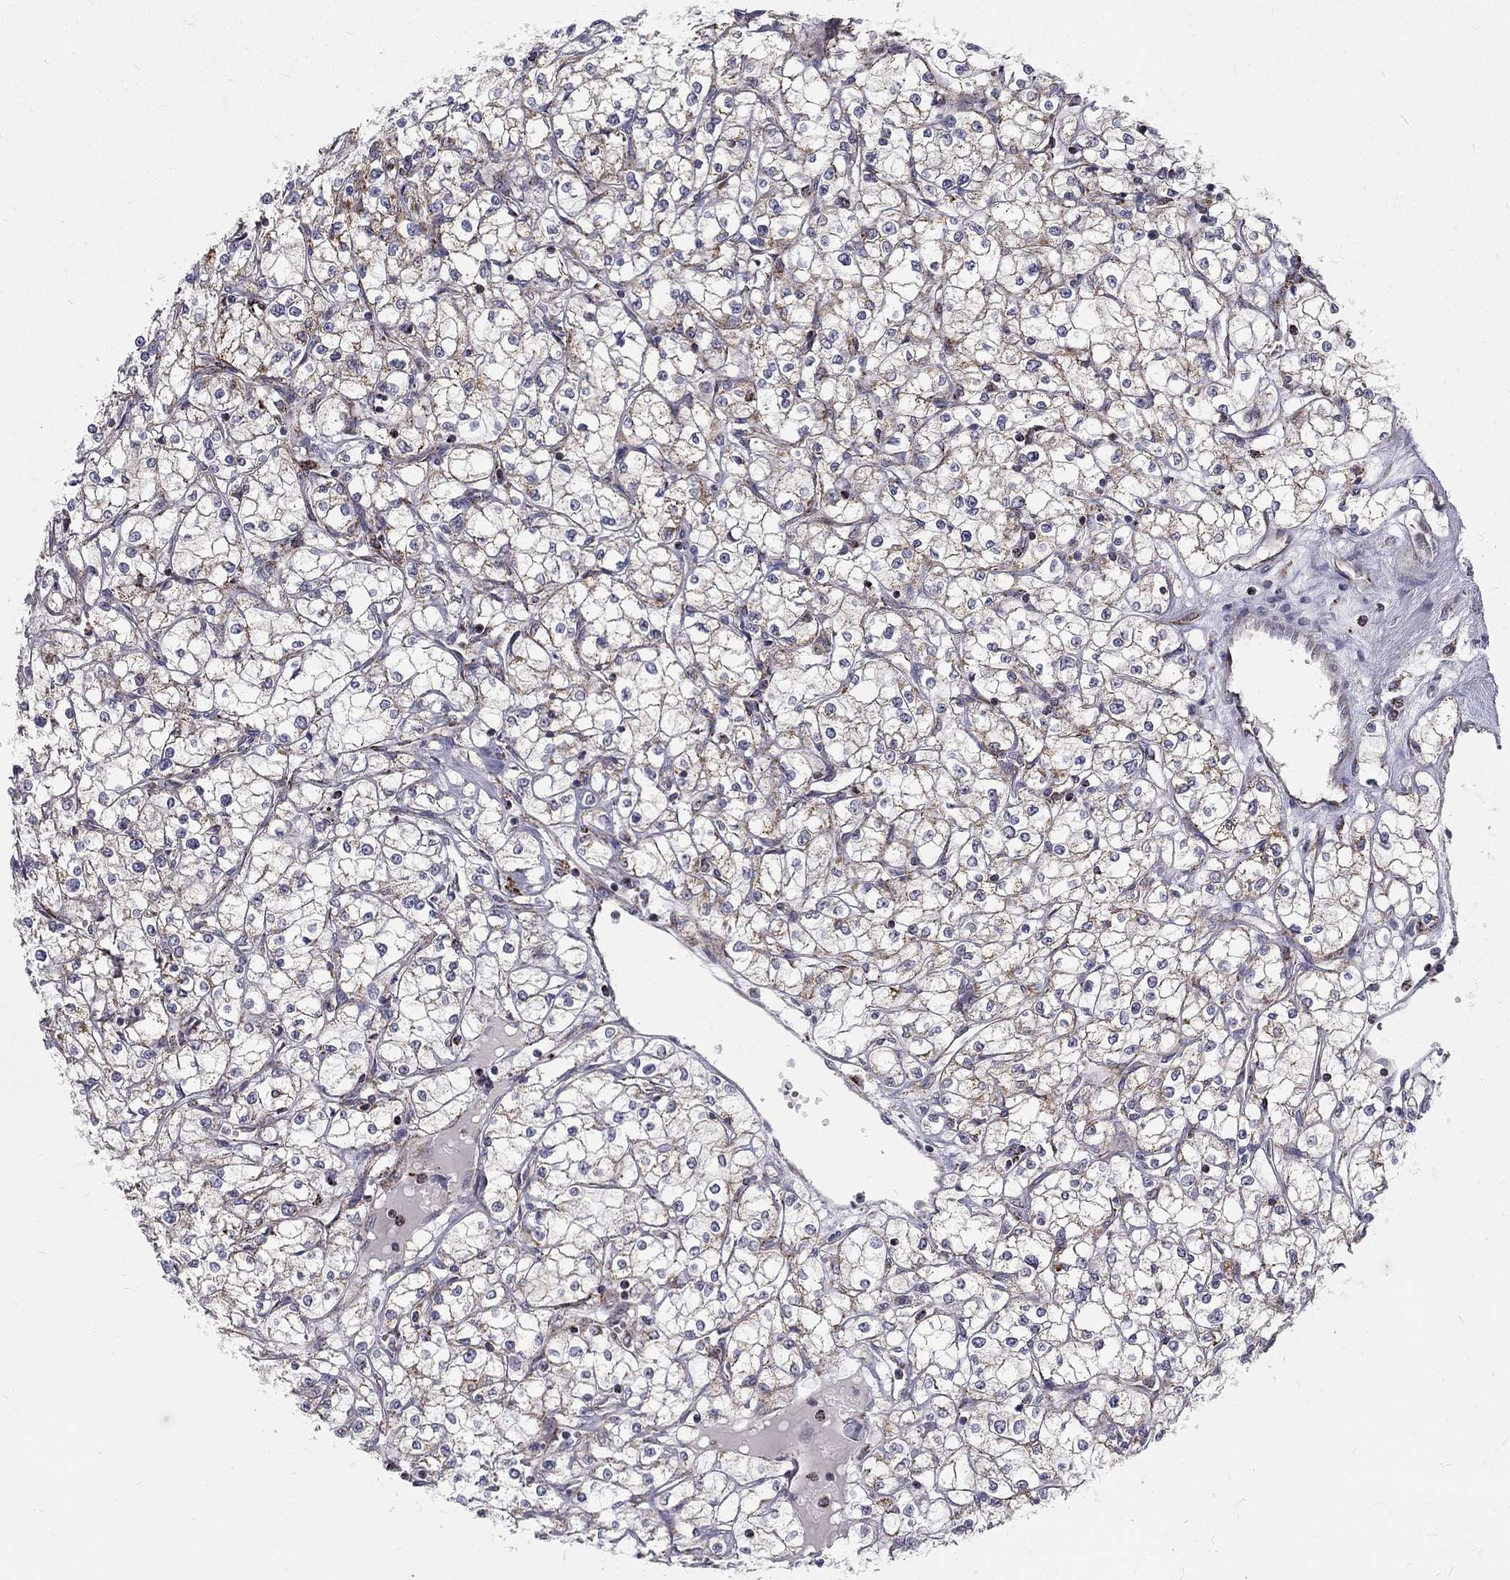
{"staining": {"intensity": "moderate", "quantity": "25%-75%", "location": "cytoplasmic/membranous"}, "tissue": "renal cancer", "cell_type": "Tumor cells", "image_type": "cancer", "snomed": [{"axis": "morphology", "description": "Adenocarcinoma, NOS"}, {"axis": "topography", "description": "Kidney"}], "caption": "A brown stain highlights moderate cytoplasmic/membranous expression of a protein in human renal cancer tumor cells.", "gene": "ALDH1B1", "patient": {"sex": "male", "age": 67}}